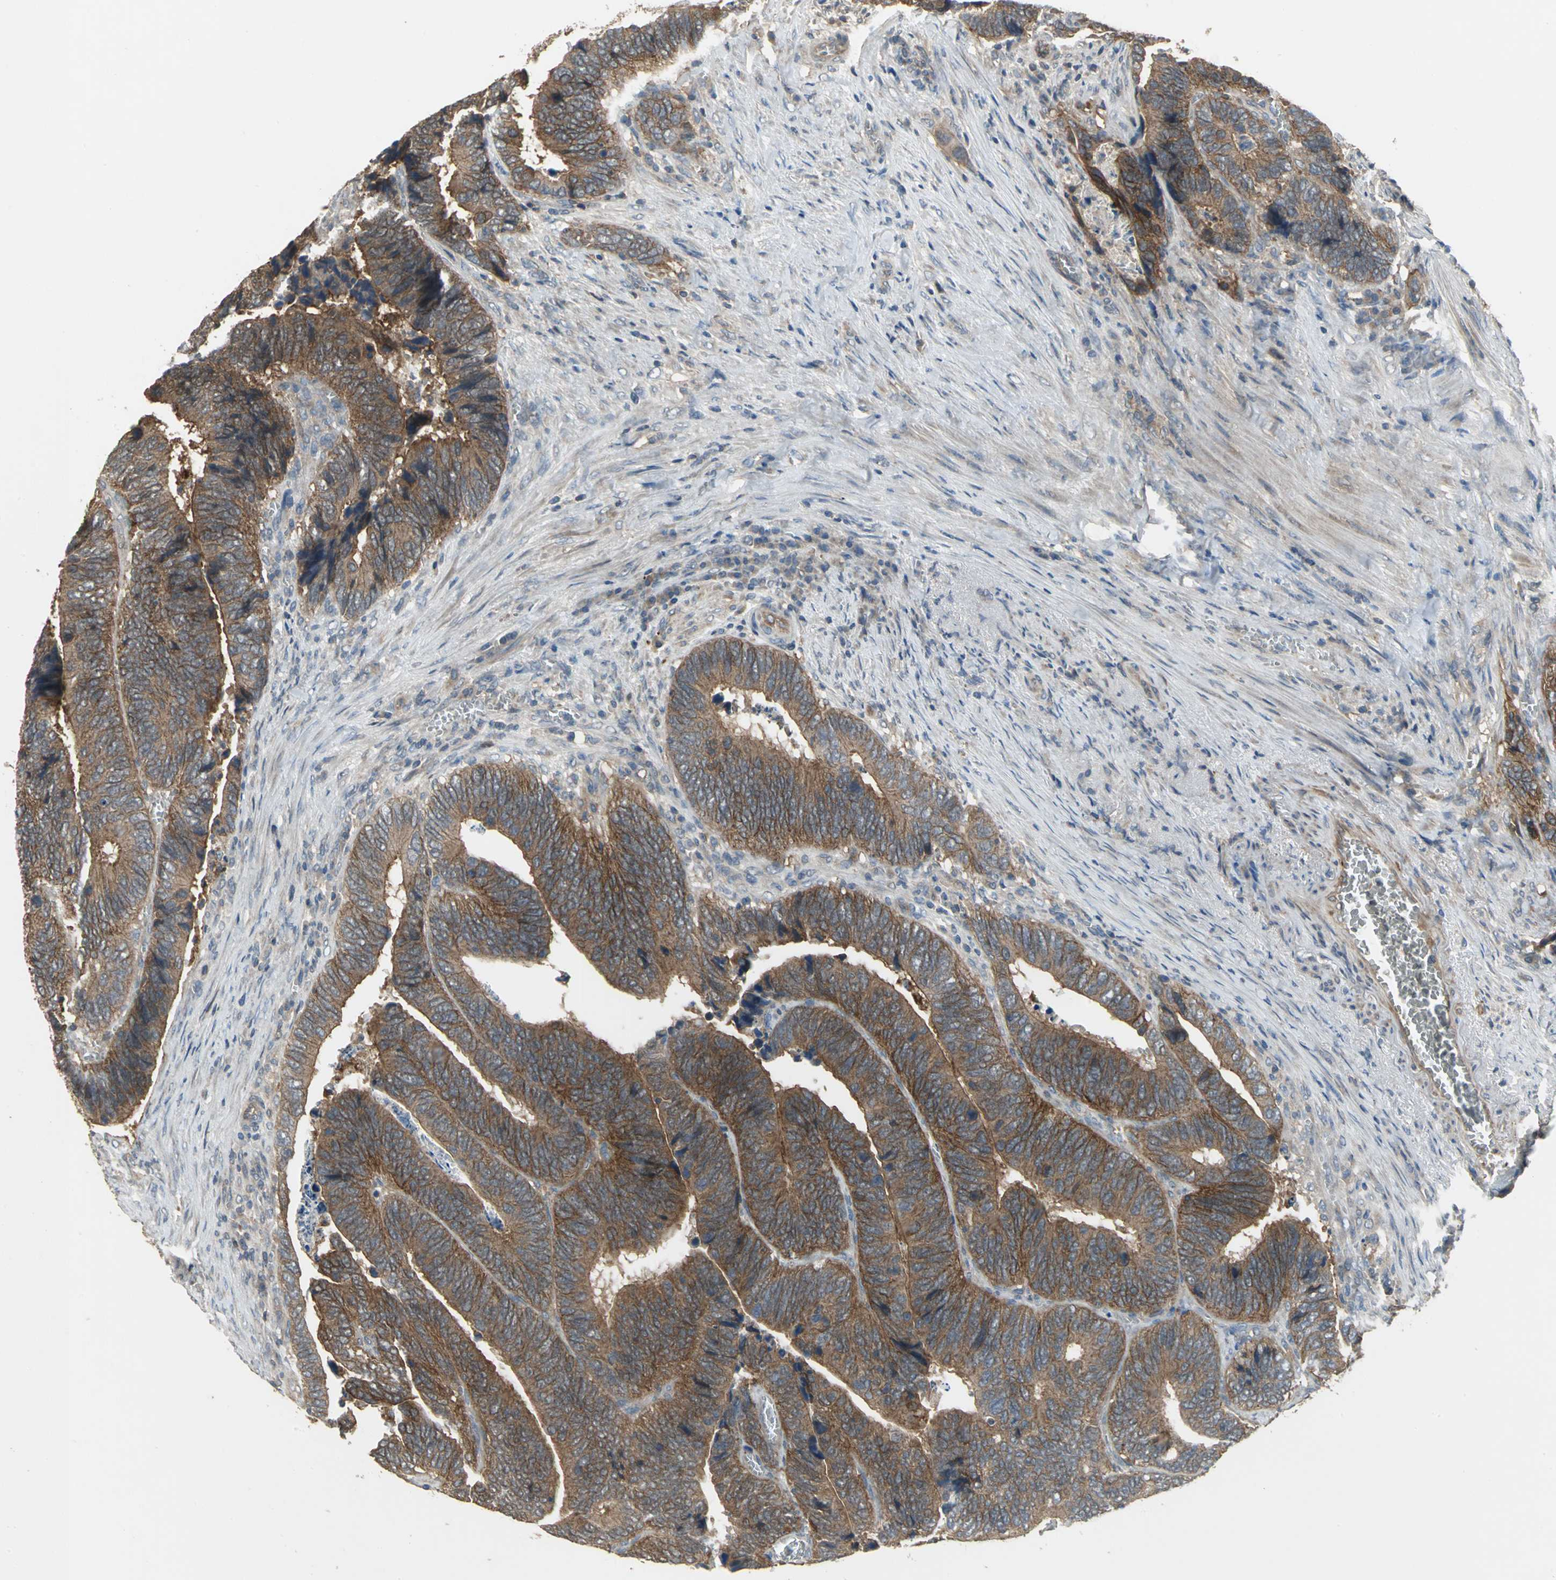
{"staining": {"intensity": "strong", "quantity": ">75%", "location": "cytoplasmic/membranous"}, "tissue": "colorectal cancer", "cell_type": "Tumor cells", "image_type": "cancer", "snomed": [{"axis": "morphology", "description": "Adenocarcinoma, NOS"}, {"axis": "topography", "description": "Colon"}], "caption": "Colorectal cancer was stained to show a protein in brown. There is high levels of strong cytoplasmic/membranous positivity in approximately >75% of tumor cells.", "gene": "MET", "patient": {"sex": "male", "age": 72}}